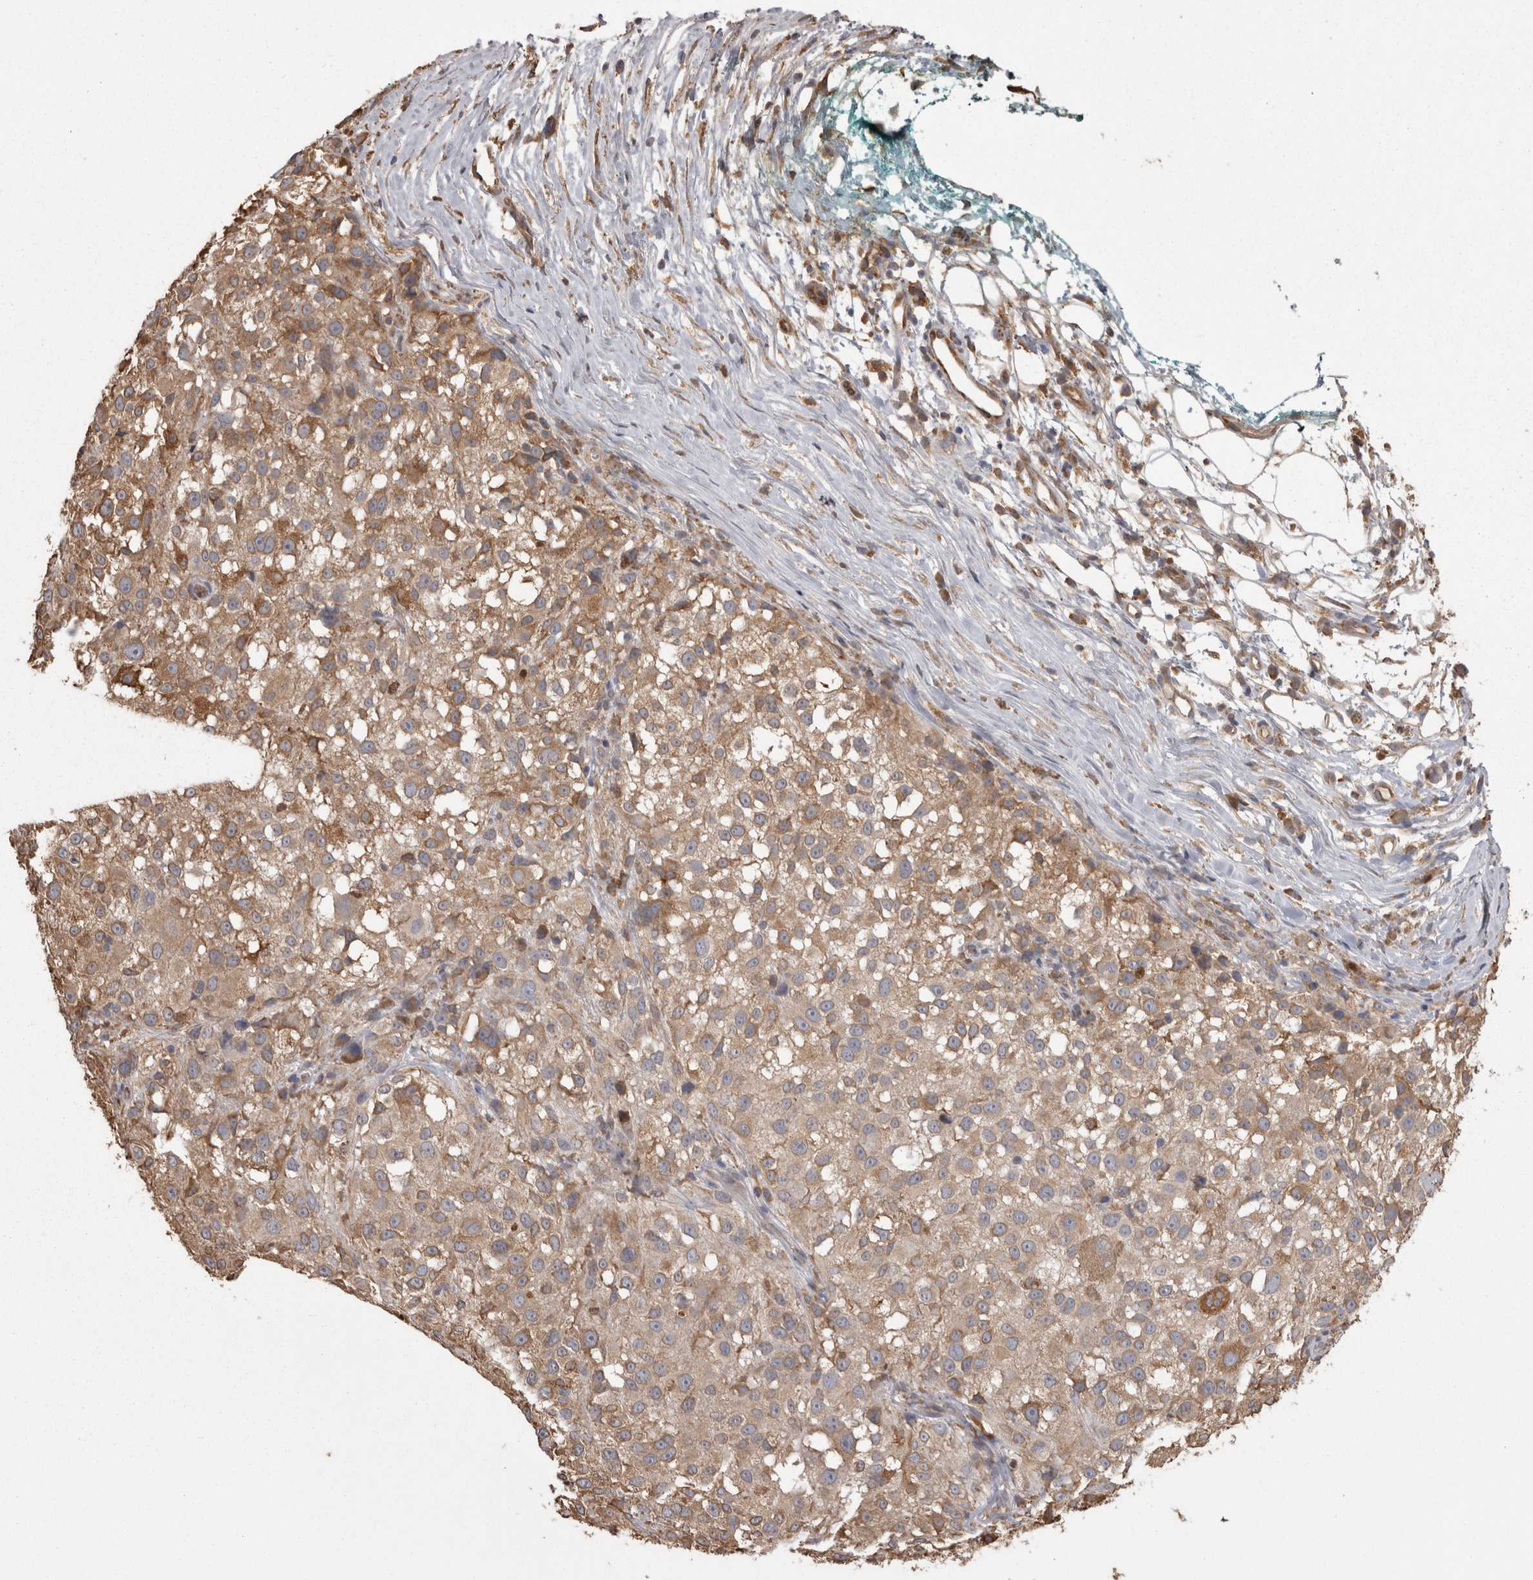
{"staining": {"intensity": "moderate", "quantity": "25%-75%", "location": "cytoplasmic/membranous"}, "tissue": "melanoma", "cell_type": "Tumor cells", "image_type": "cancer", "snomed": [{"axis": "morphology", "description": "Necrosis, NOS"}, {"axis": "morphology", "description": "Malignant melanoma, NOS"}, {"axis": "topography", "description": "Skin"}], "caption": "There is medium levels of moderate cytoplasmic/membranous positivity in tumor cells of malignant melanoma, as demonstrated by immunohistochemical staining (brown color).", "gene": "PON2", "patient": {"sex": "female", "age": 87}}